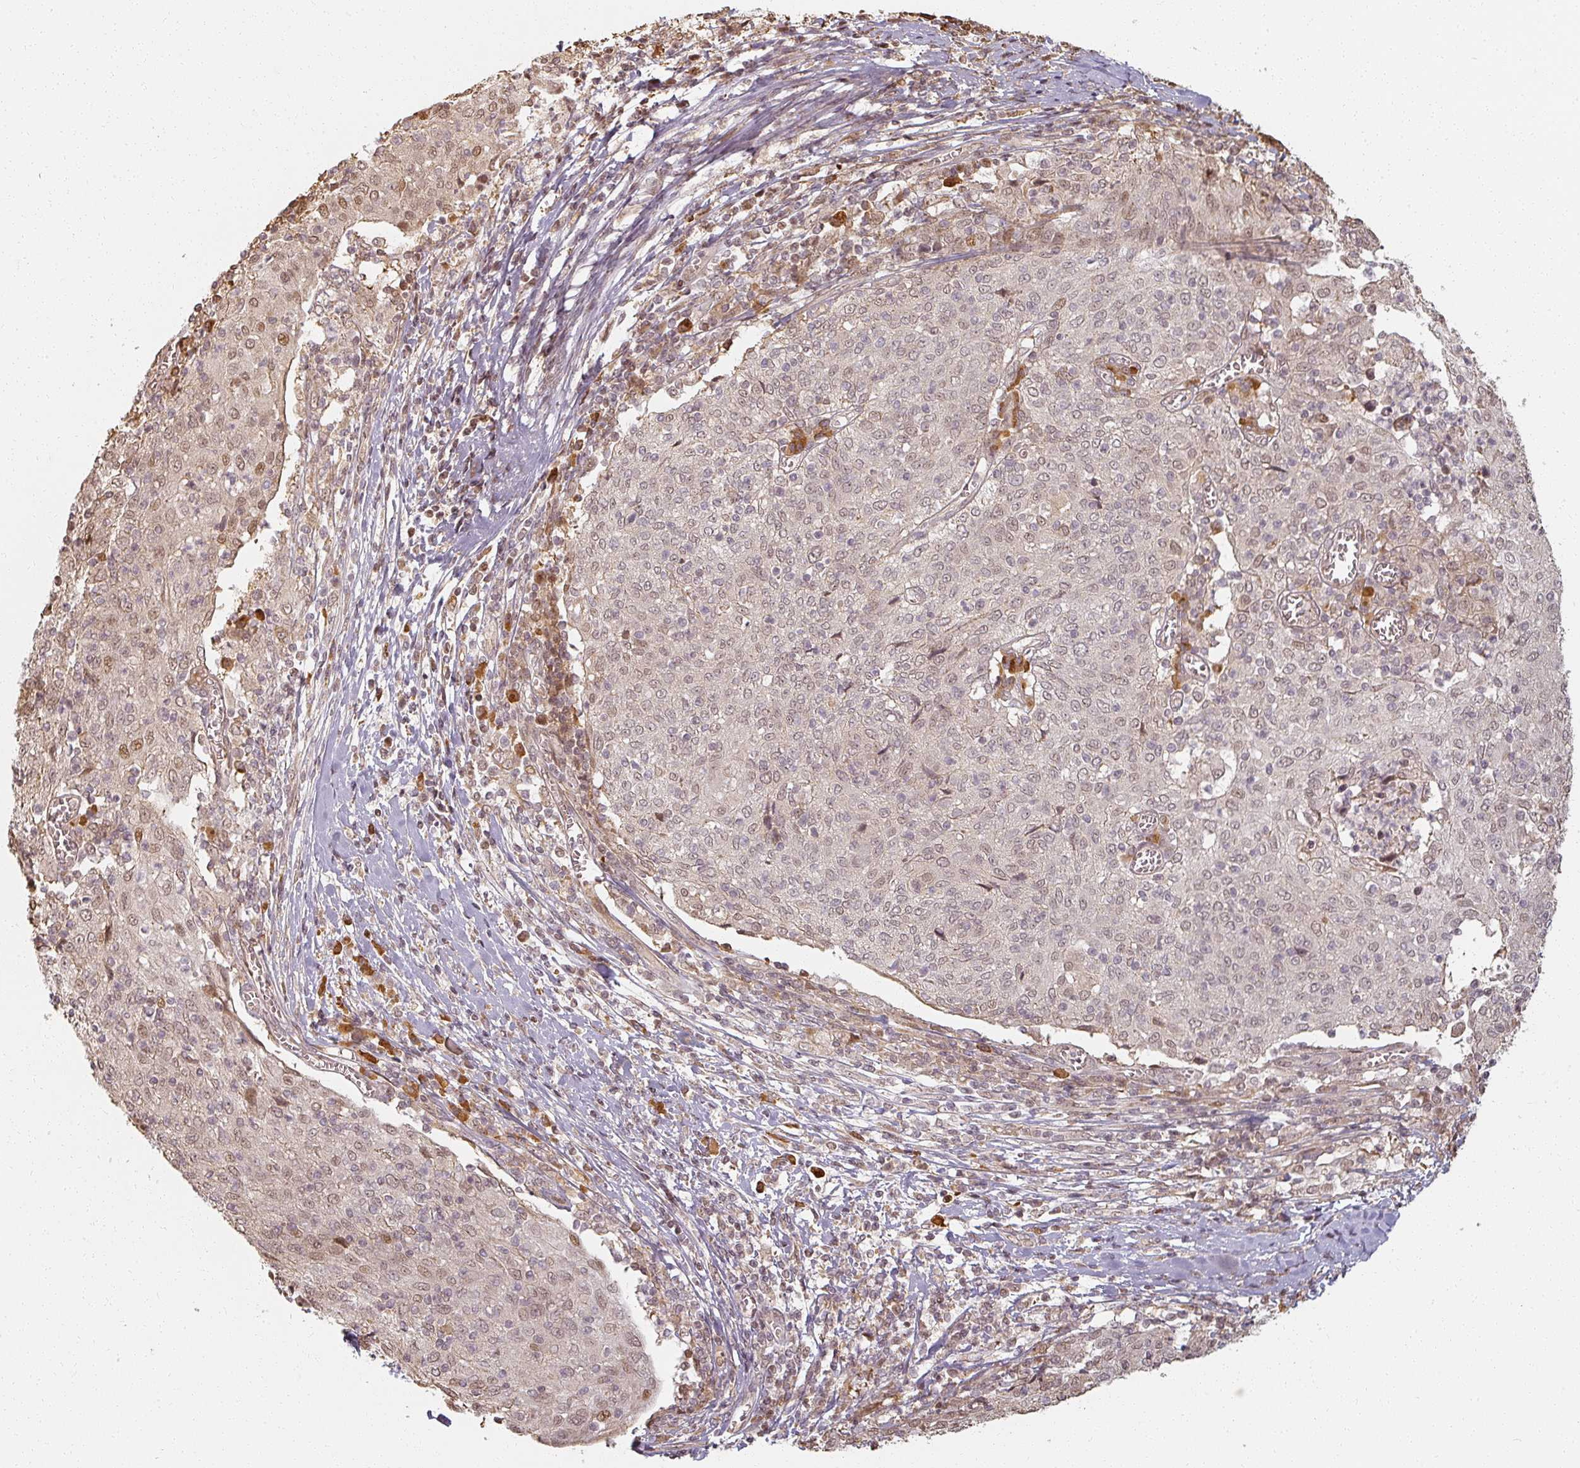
{"staining": {"intensity": "moderate", "quantity": "<25%", "location": "nuclear"}, "tissue": "cervical cancer", "cell_type": "Tumor cells", "image_type": "cancer", "snomed": [{"axis": "morphology", "description": "Squamous cell carcinoma, NOS"}, {"axis": "topography", "description": "Cervix"}], "caption": "Human cervical cancer (squamous cell carcinoma) stained with a protein marker demonstrates moderate staining in tumor cells.", "gene": "MED19", "patient": {"sex": "female", "age": 52}}